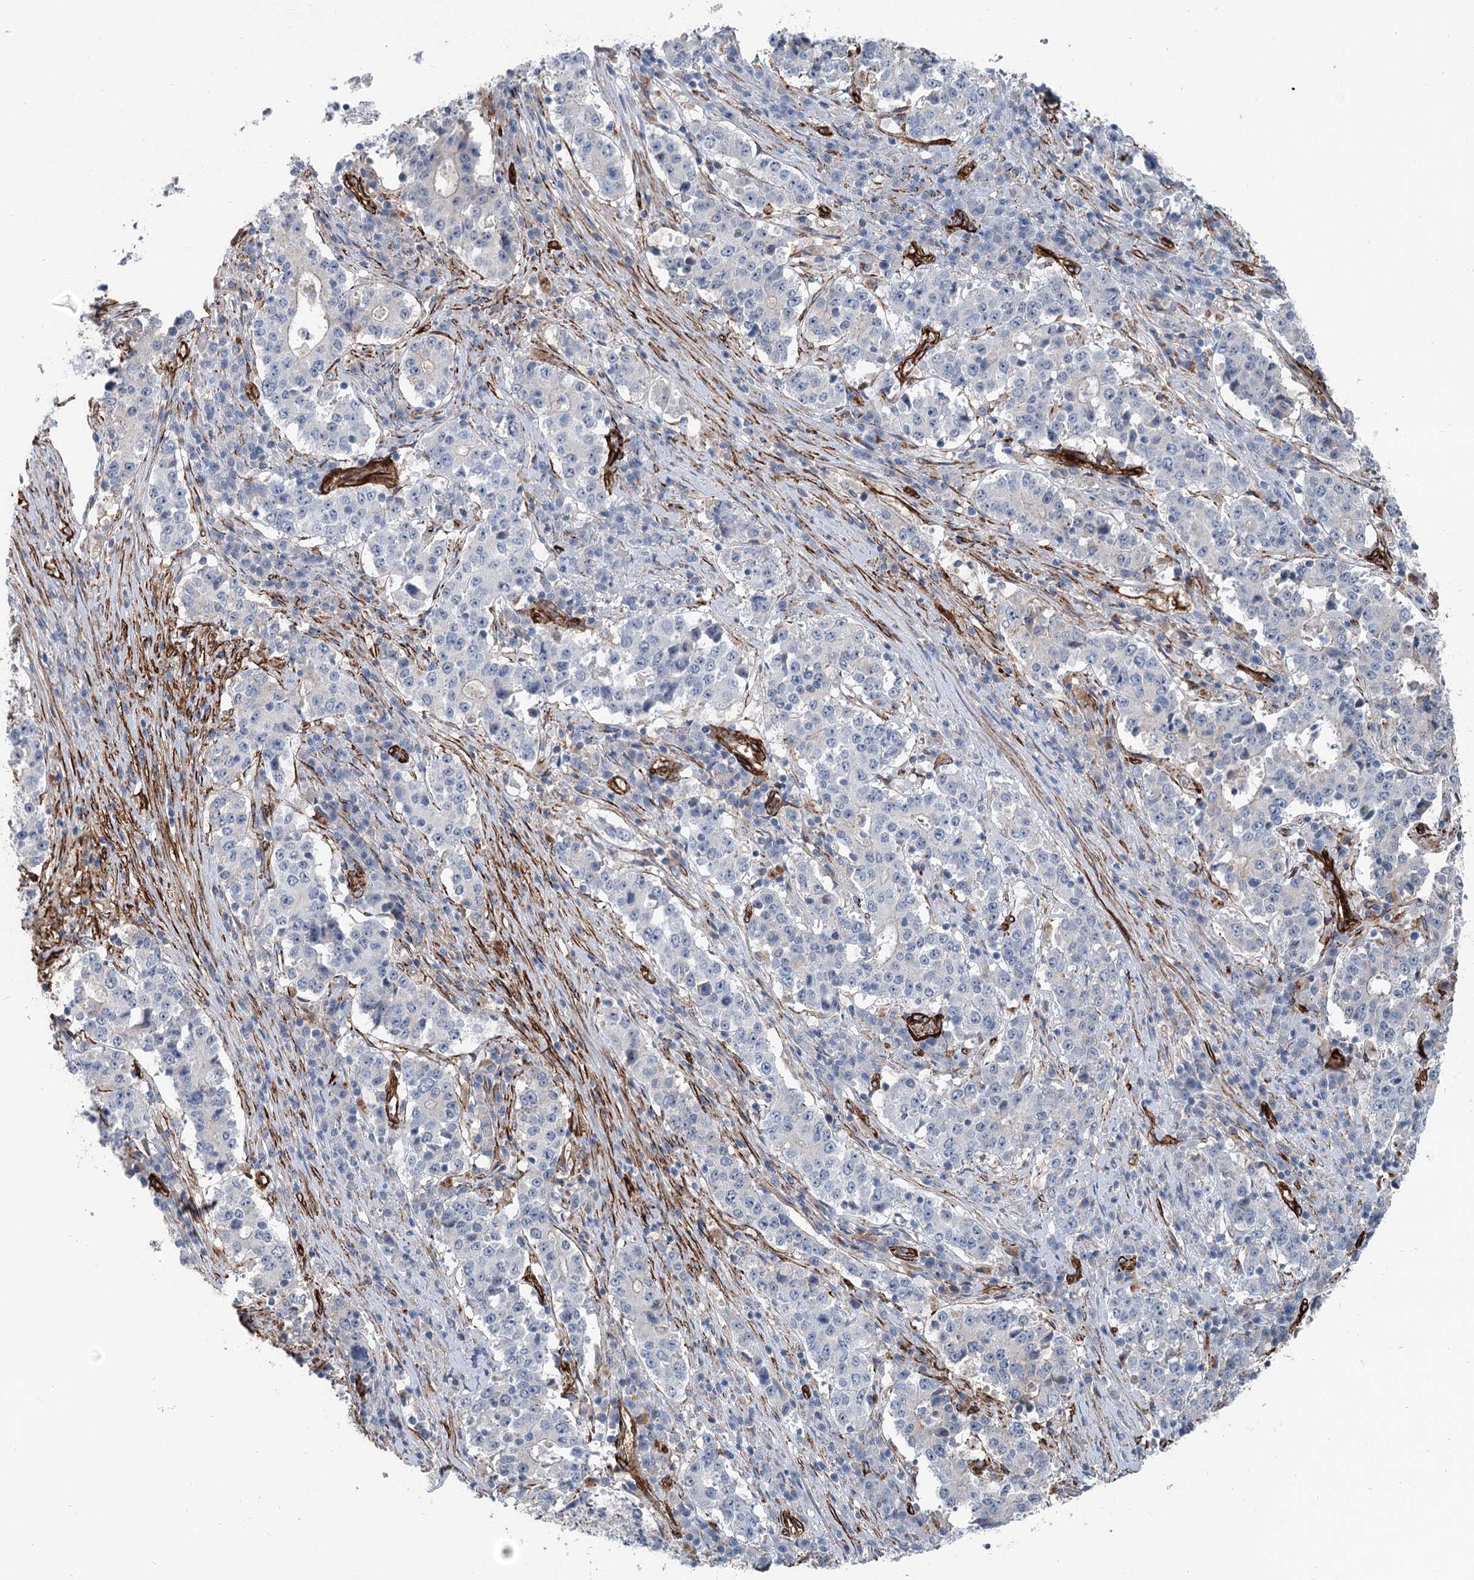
{"staining": {"intensity": "negative", "quantity": "none", "location": "none"}, "tissue": "stomach cancer", "cell_type": "Tumor cells", "image_type": "cancer", "snomed": [{"axis": "morphology", "description": "Adenocarcinoma, NOS"}, {"axis": "topography", "description": "Stomach"}], "caption": "Adenocarcinoma (stomach) stained for a protein using immunohistochemistry shows no positivity tumor cells.", "gene": "IQSEC1", "patient": {"sex": "male", "age": 59}}